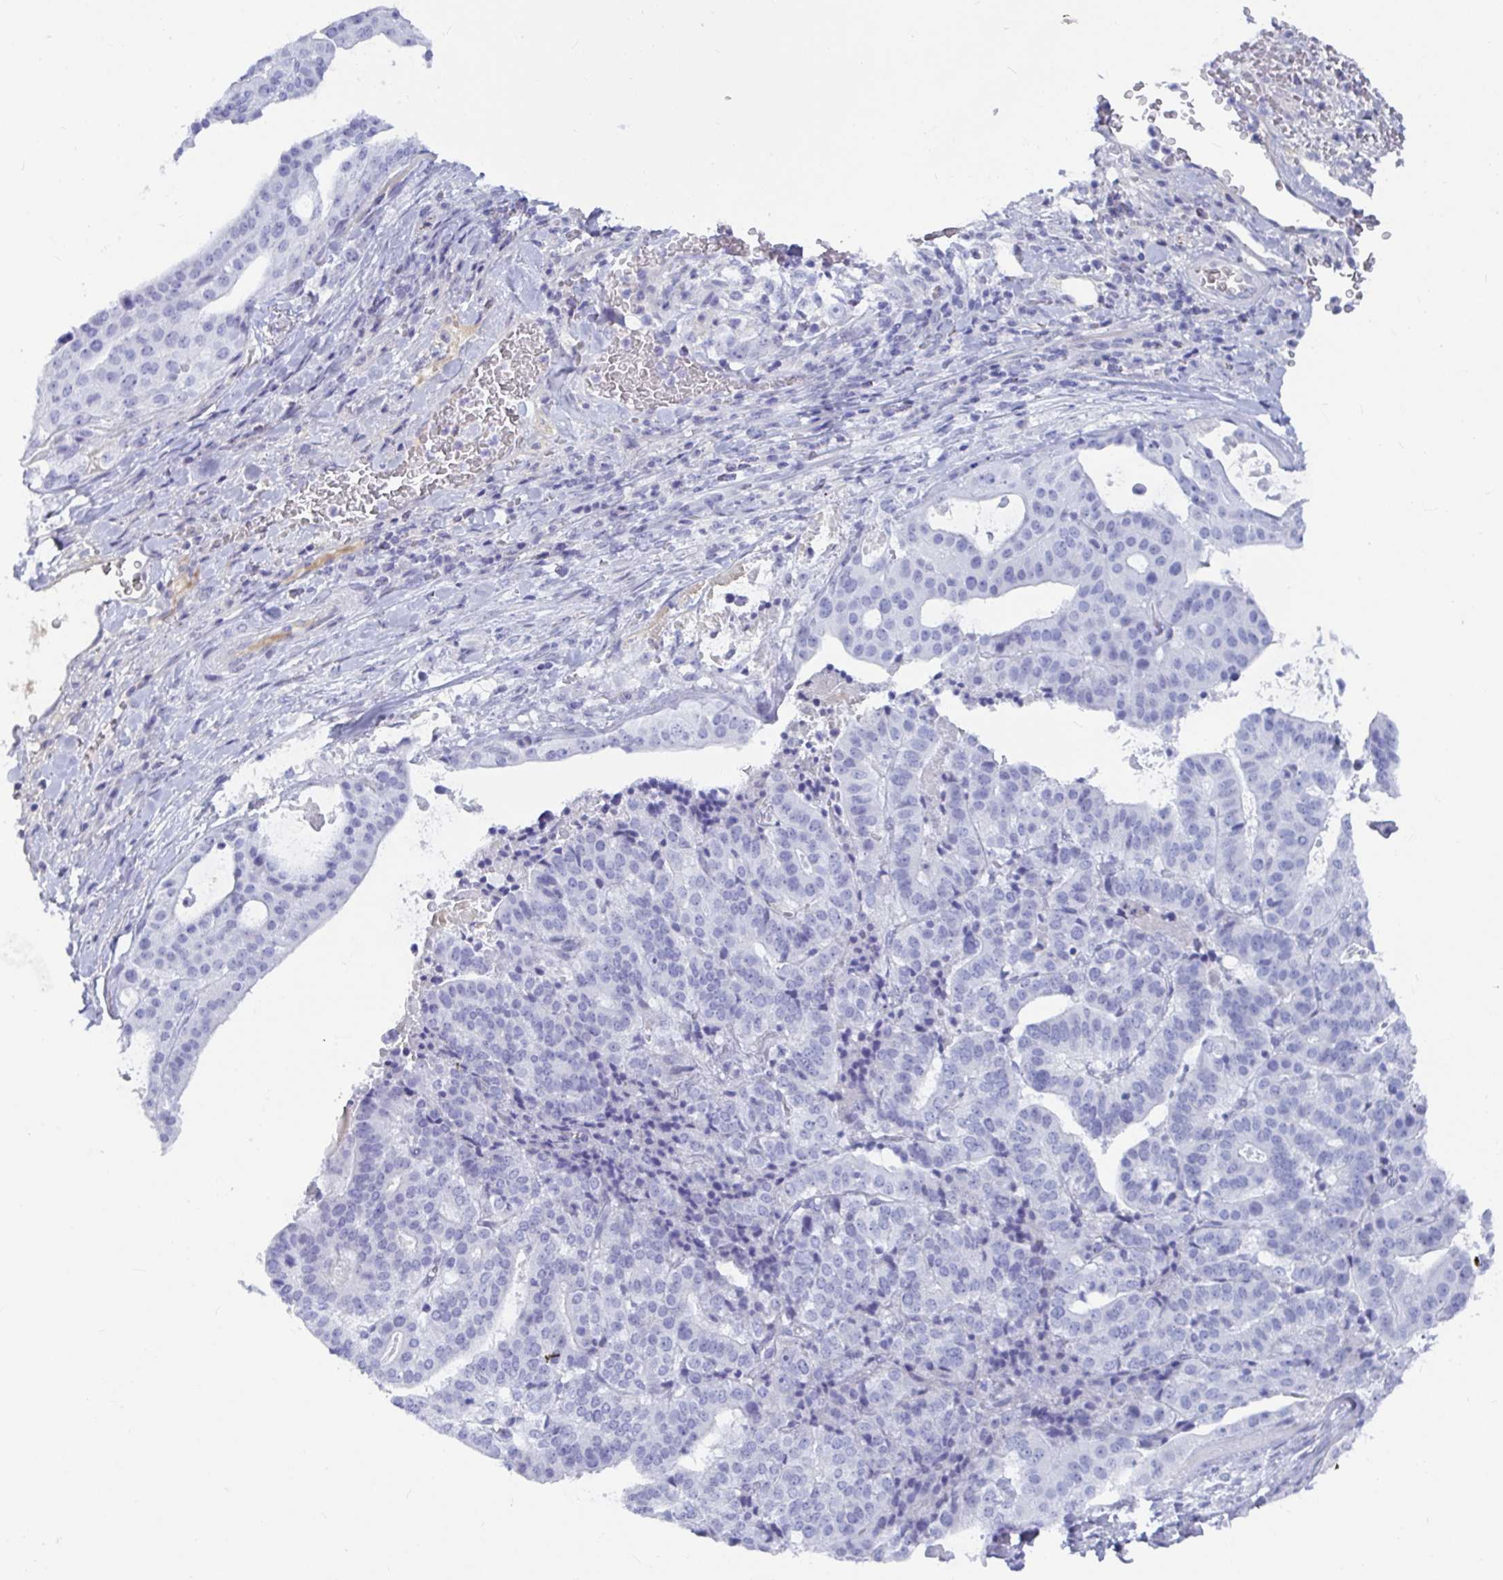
{"staining": {"intensity": "negative", "quantity": "none", "location": "none"}, "tissue": "stomach cancer", "cell_type": "Tumor cells", "image_type": "cancer", "snomed": [{"axis": "morphology", "description": "Adenocarcinoma, NOS"}, {"axis": "topography", "description": "Stomach"}], "caption": "This is a micrograph of IHC staining of stomach cancer, which shows no expression in tumor cells.", "gene": "NPY", "patient": {"sex": "male", "age": 48}}